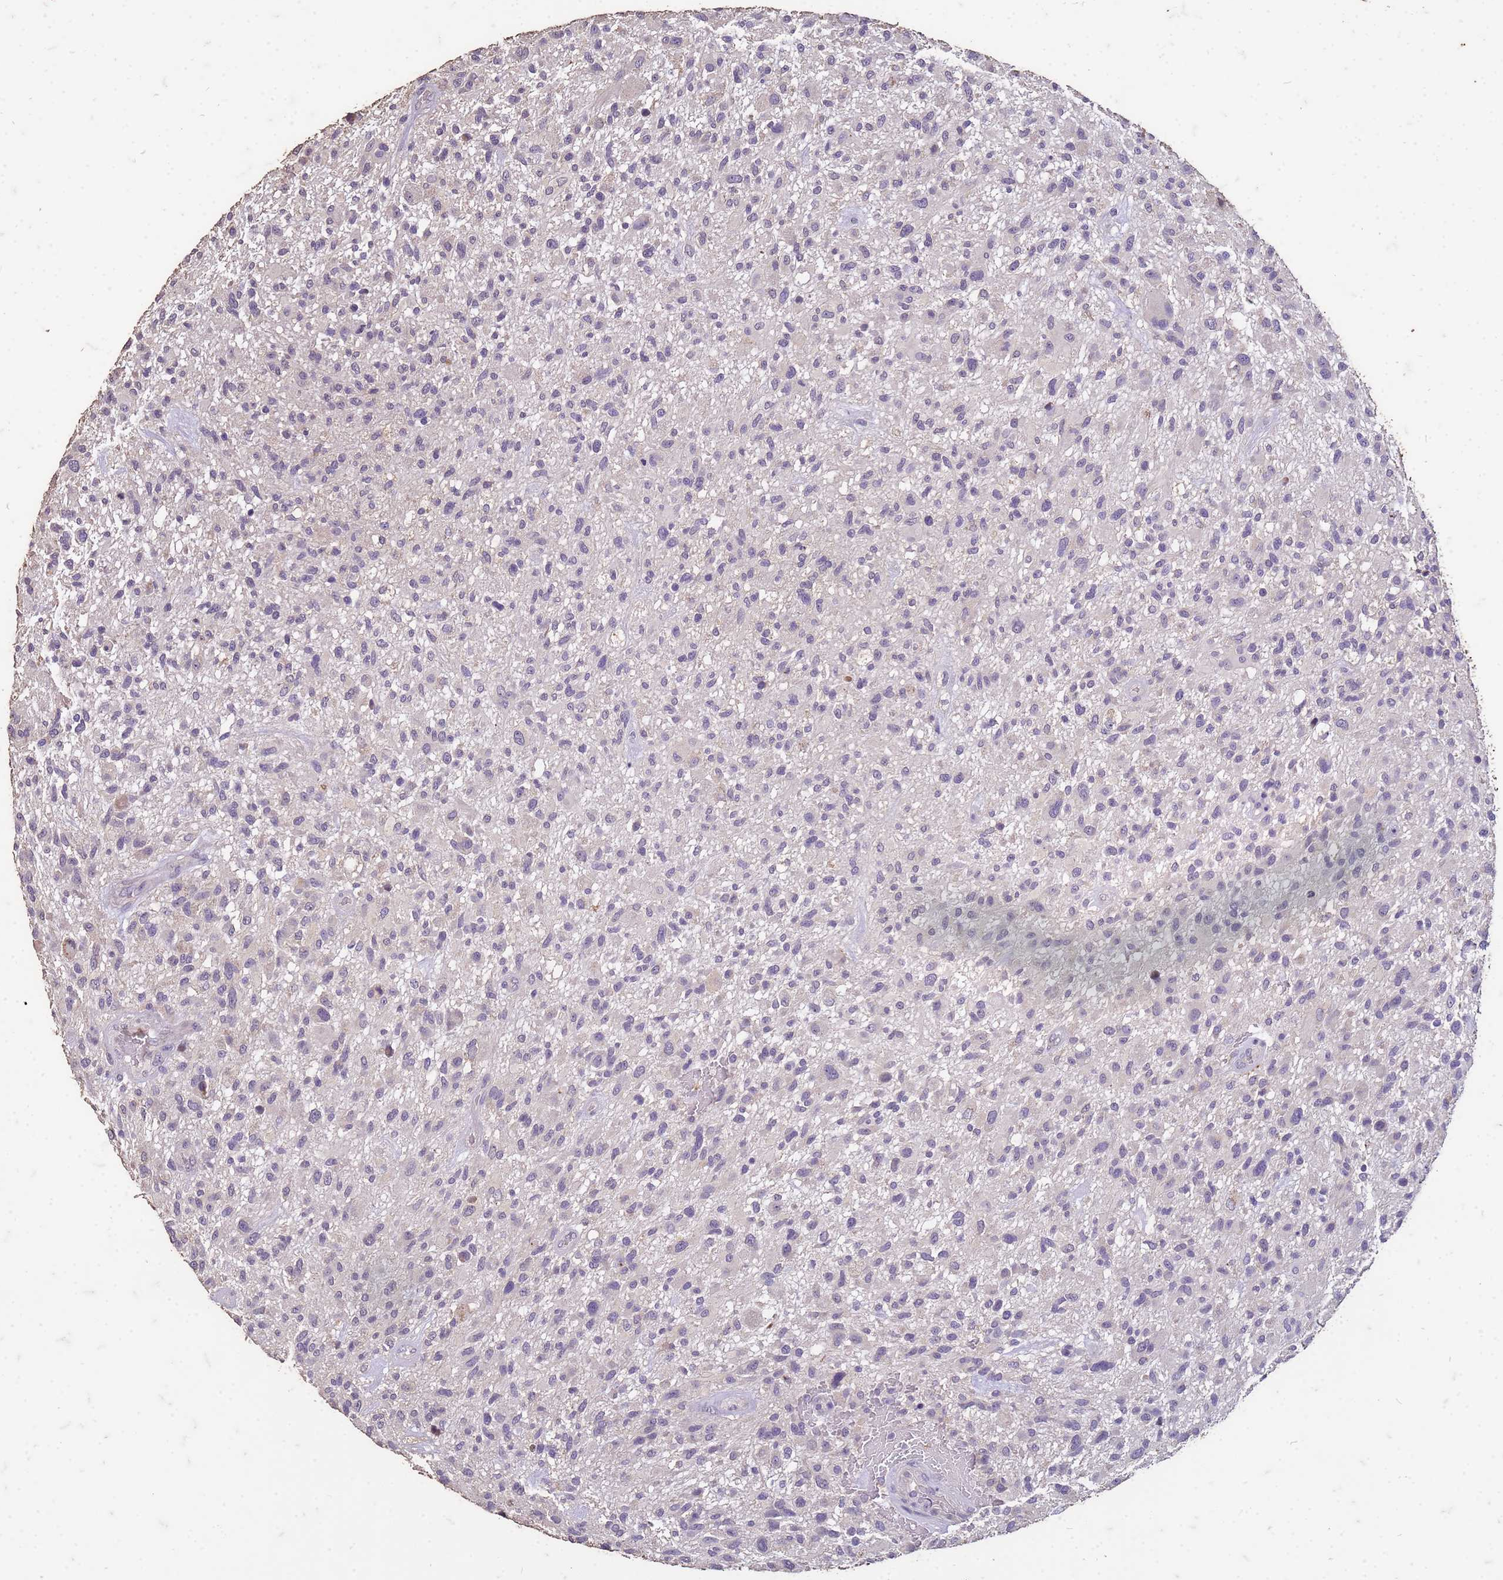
{"staining": {"intensity": "negative", "quantity": "none", "location": "none"}, "tissue": "glioma", "cell_type": "Tumor cells", "image_type": "cancer", "snomed": [{"axis": "morphology", "description": "Glioma, malignant, High grade"}, {"axis": "topography", "description": "Brain"}], "caption": "A micrograph of human malignant glioma (high-grade) is negative for staining in tumor cells. Nuclei are stained in blue.", "gene": "FAM184B", "patient": {"sex": "male", "age": 47}}